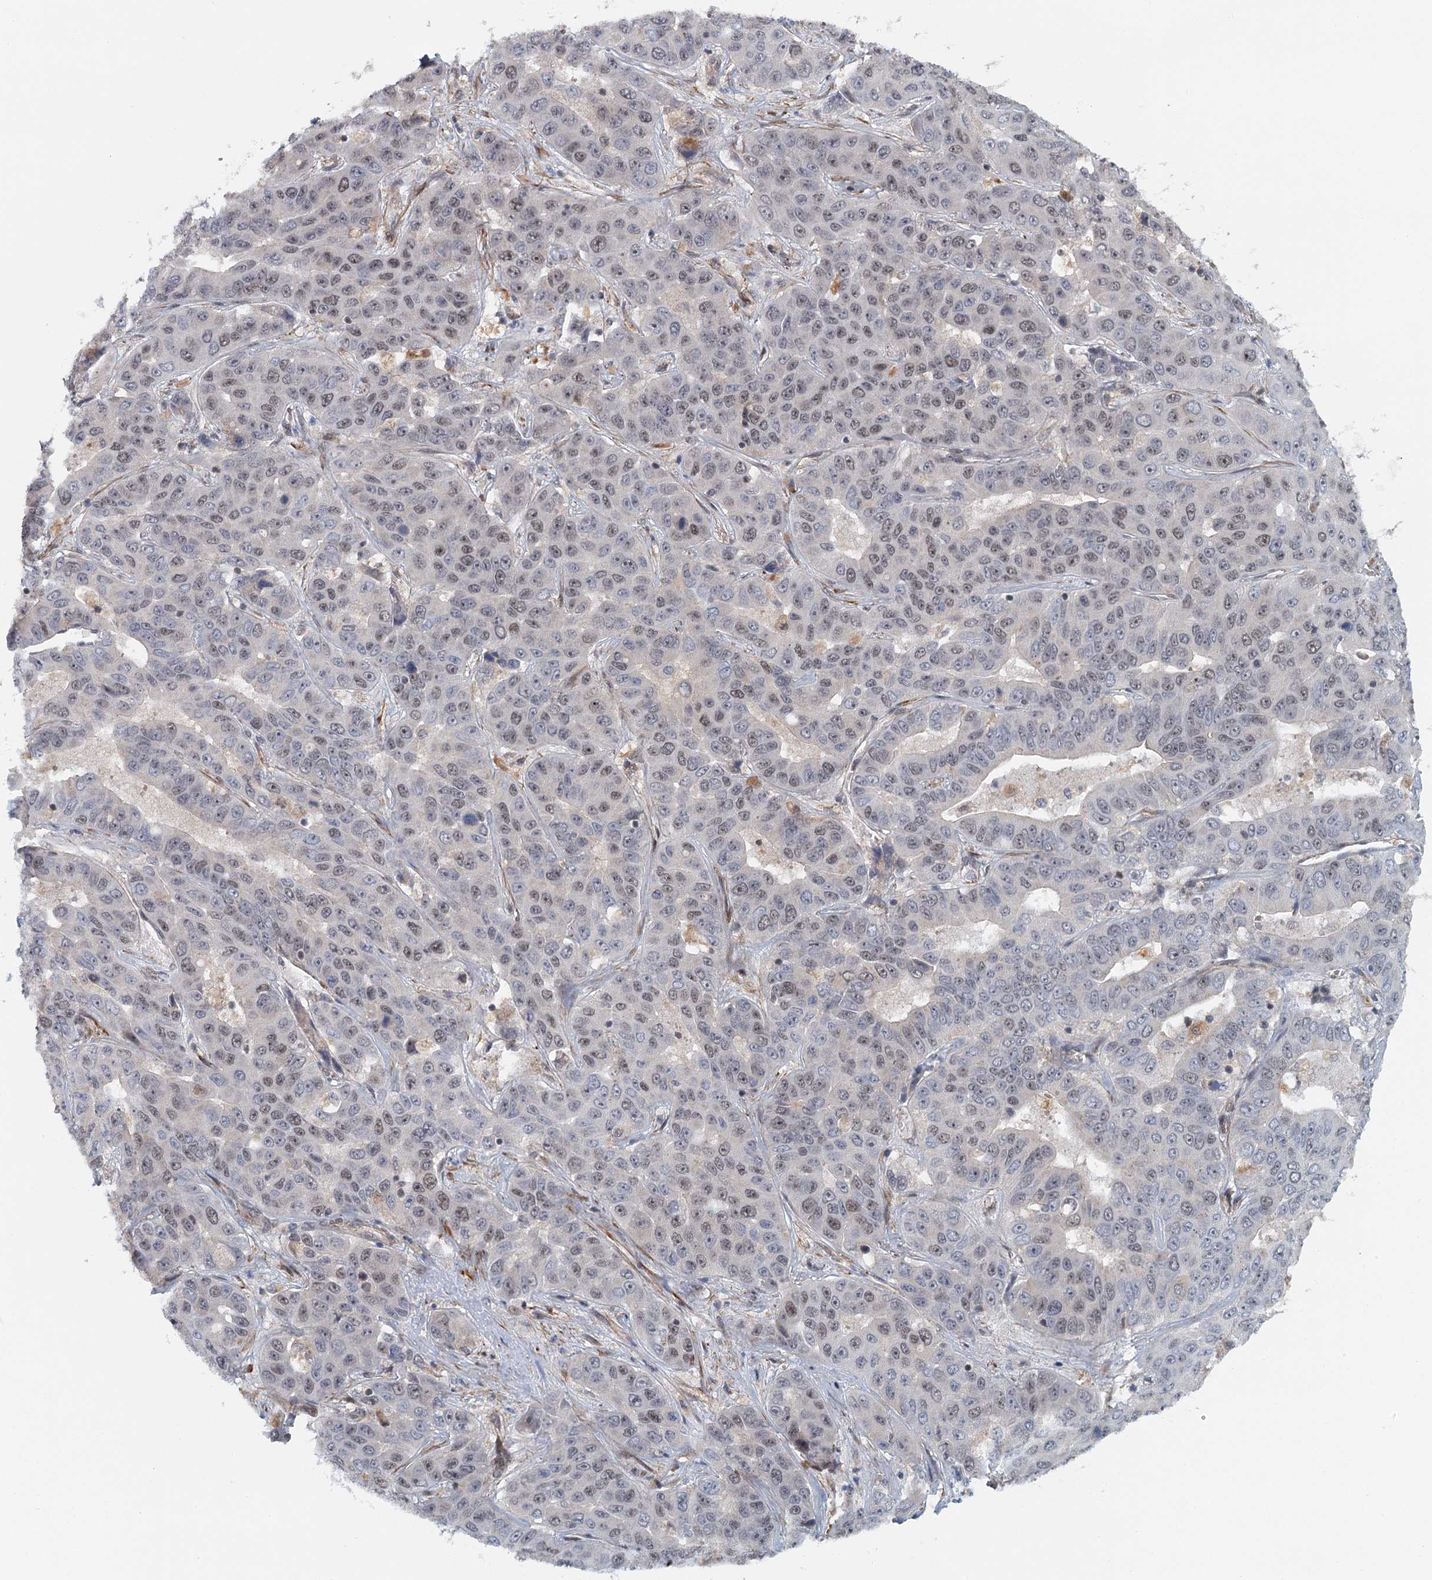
{"staining": {"intensity": "weak", "quantity": "25%-75%", "location": "nuclear"}, "tissue": "liver cancer", "cell_type": "Tumor cells", "image_type": "cancer", "snomed": [{"axis": "morphology", "description": "Cholangiocarcinoma"}, {"axis": "topography", "description": "Liver"}], "caption": "An IHC photomicrograph of neoplastic tissue is shown. Protein staining in brown highlights weak nuclear positivity in cholangiocarcinoma (liver) within tumor cells. The staining is performed using DAB (3,3'-diaminobenzidine) brown chromogen to label protein expression. The nuclei are counter-stained blue using hematoxylin.", "gene": "TAS2R42", "patient": {"sex": "female", "age": 52}}